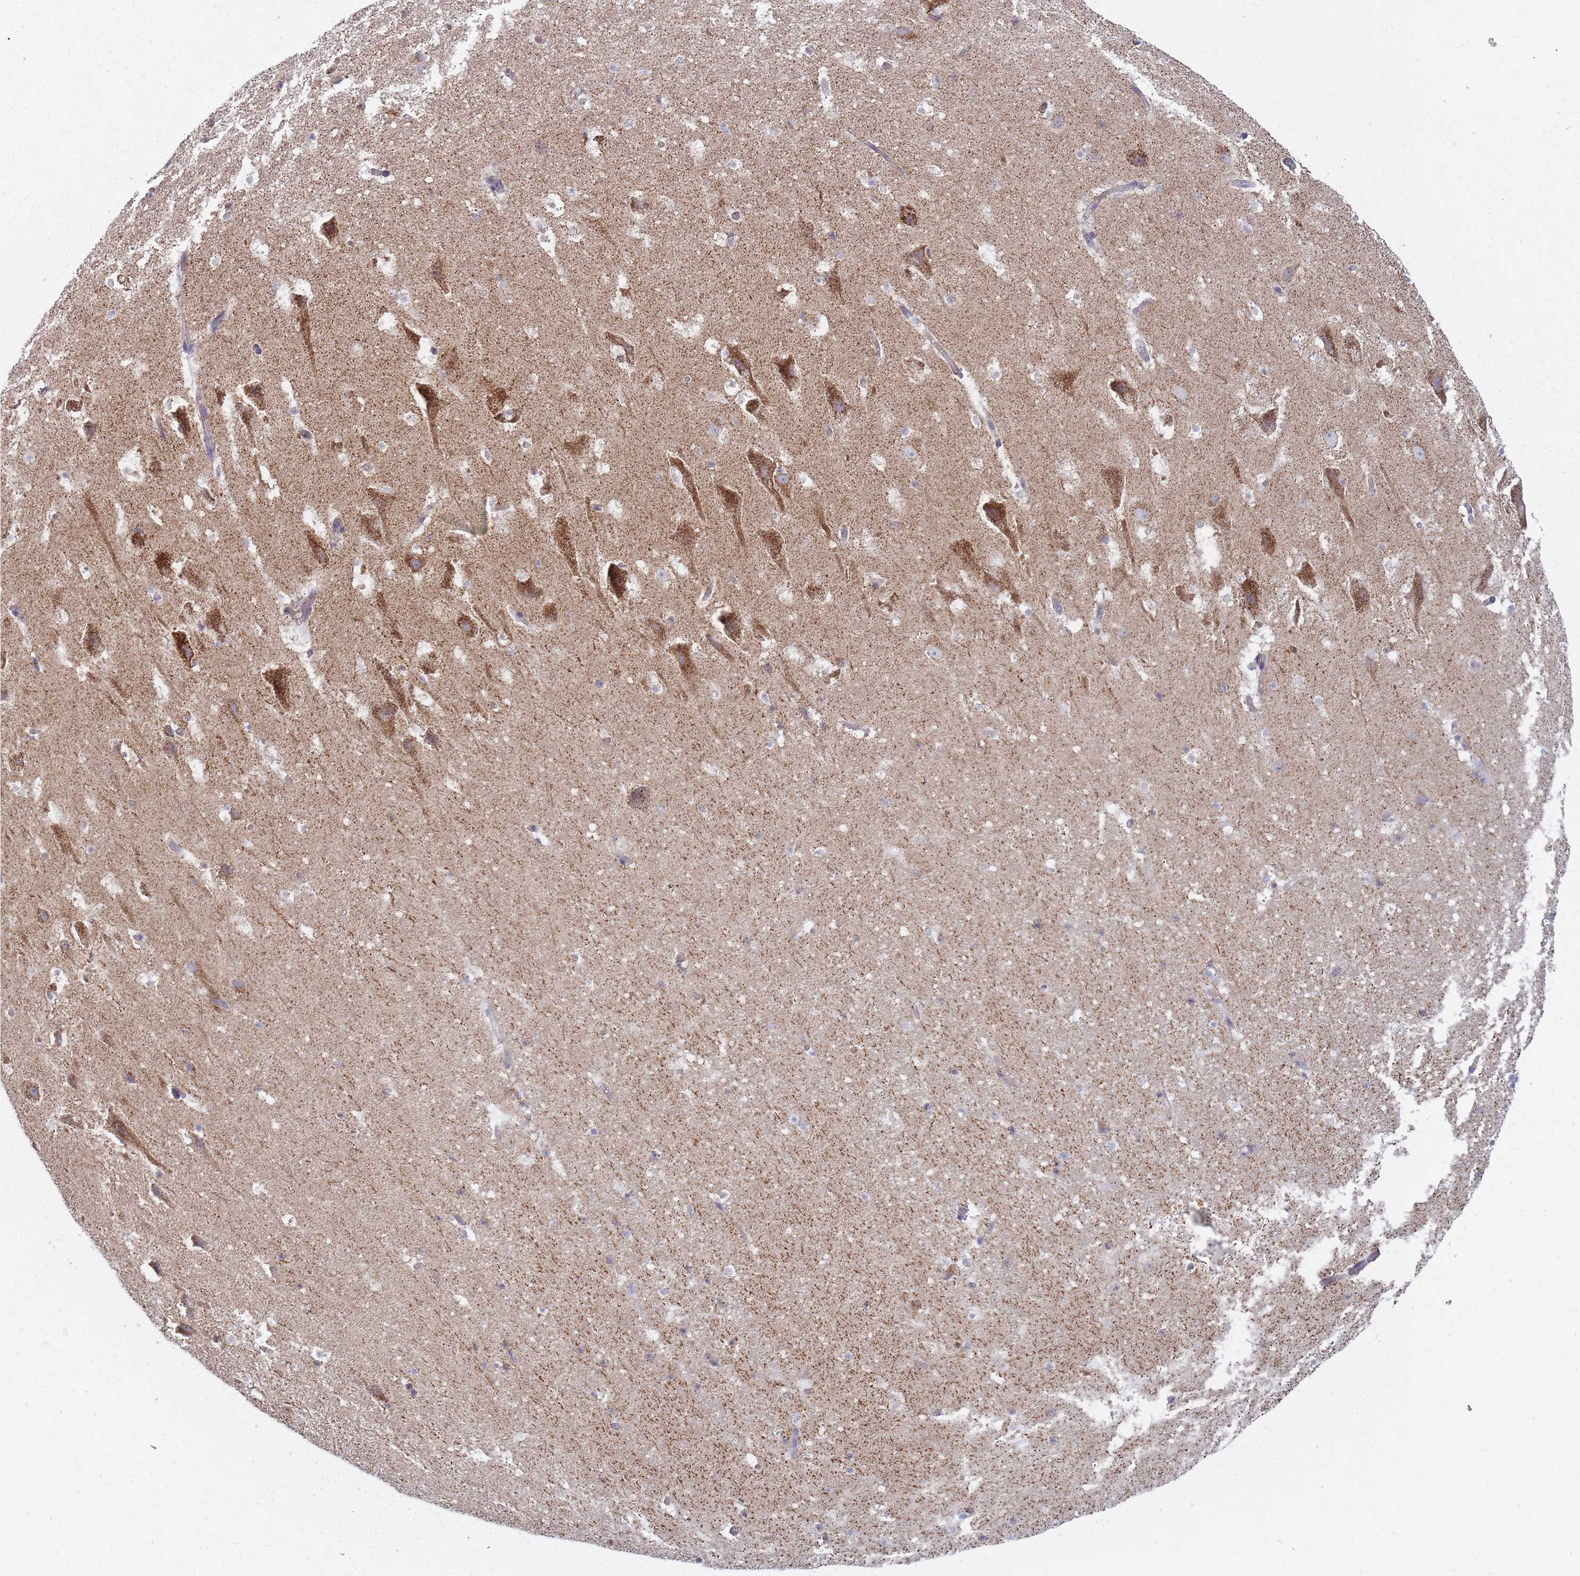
{"staining": {"intensity": "negative", "quantity": "none", "location": "none"}, "tissue": "hippocampus", "cell_type": "Glial cells", "image_type": "normal", "snomed": [{"axis": "morphology", "description": "Normal tissue, NOS"}, {"axis": "topography", "description": "Hippocampus"}], "caption": "The photomicrograph reveals no staining of glial cells in normal hippocampus.", "gene": "ALKBH4", "patient": {"sex": "male", "age": 37}}